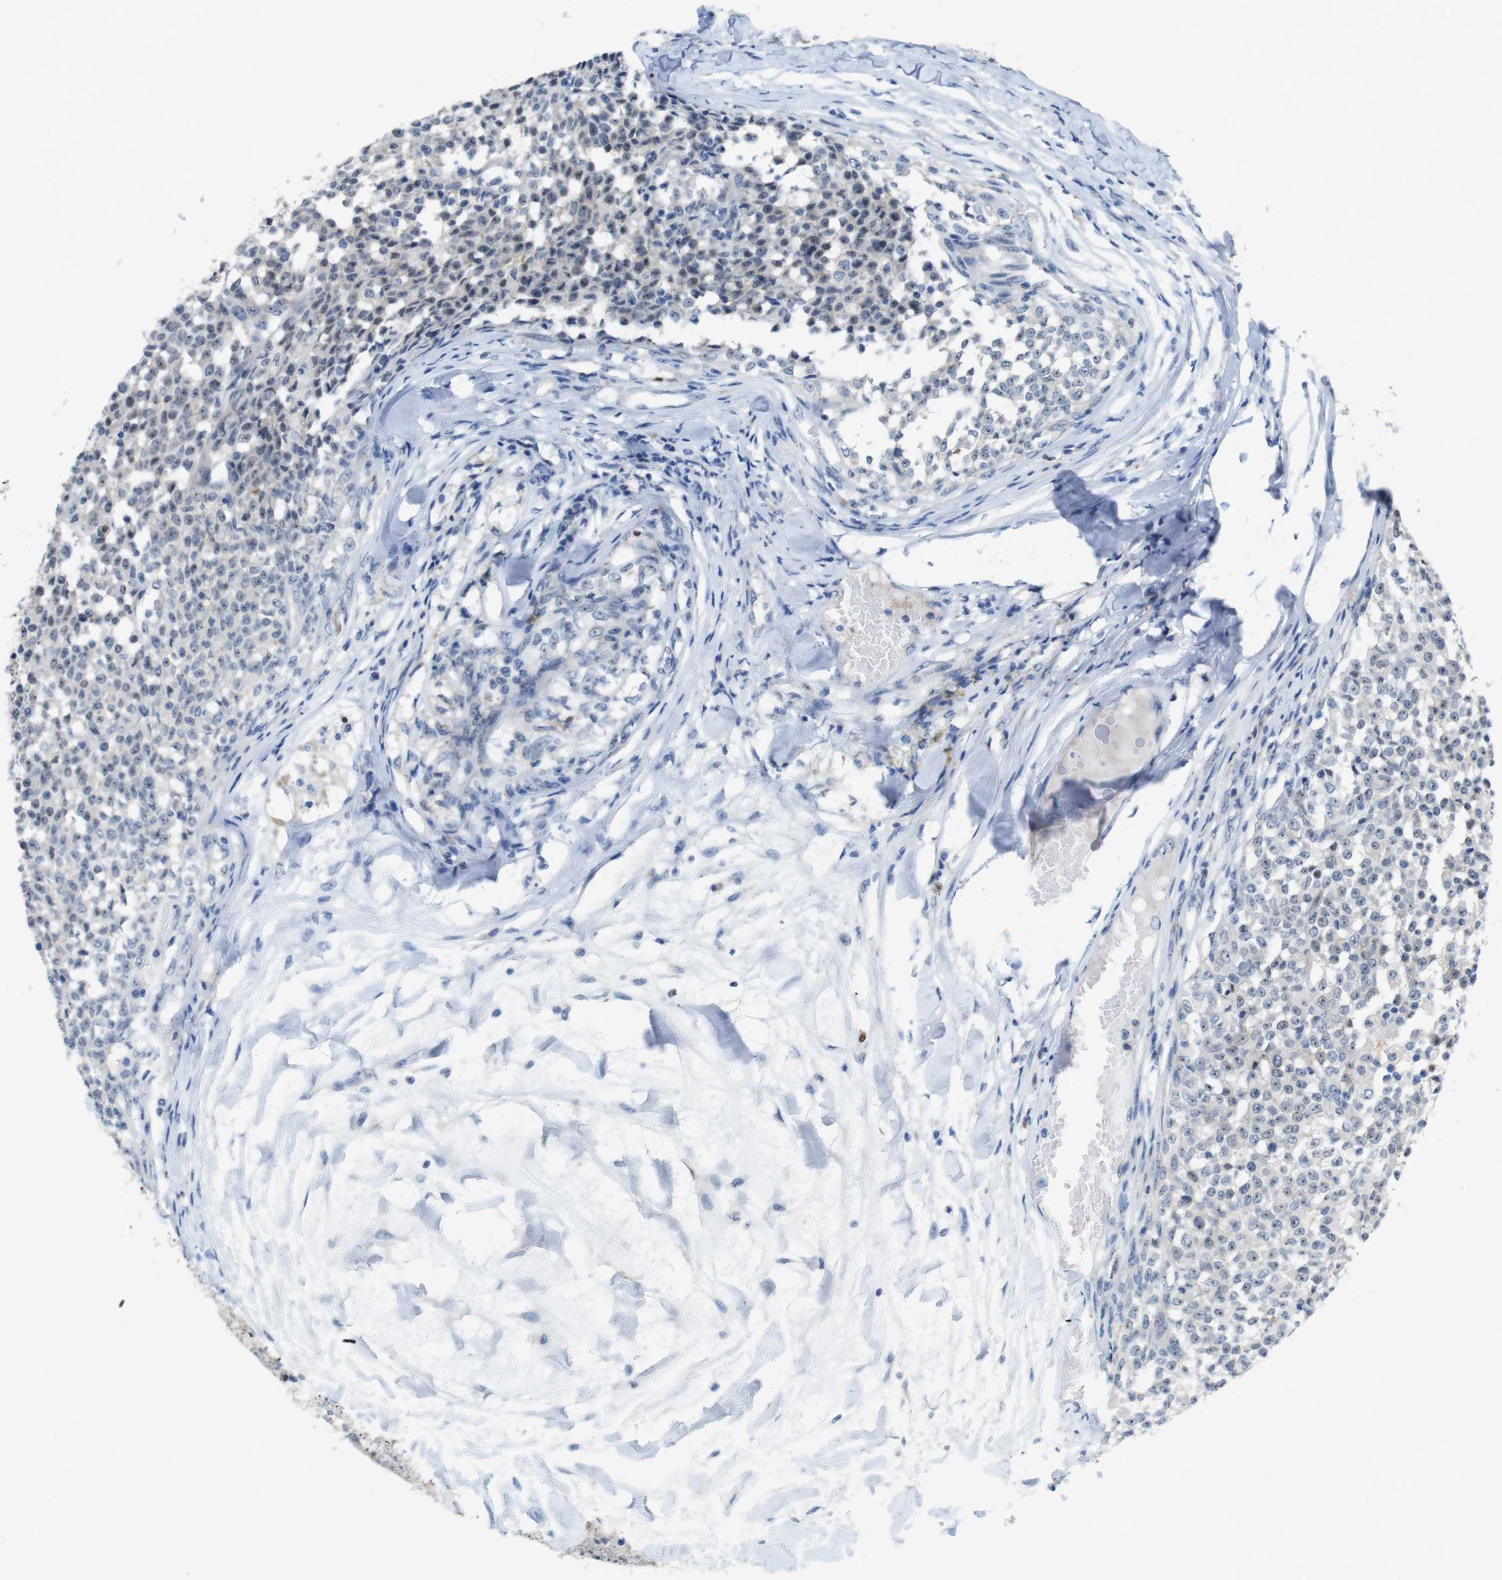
{"staining": {"intensity": "negative", "quantity": "none", "location": "none"}, "tissue": "testis cancer", "cell_type": "Tumor cells", "image_type": "cancer", "snomed": [{"axis": "morphology", "description": "Seminoma, NOS"}, {"axis": "topography", "description": "Testis"}], "caption": "An IHC micrograph of testis cancer (seminoma) is shown. There is no staining in tumor cells of testis cancer (seminoma).", "gene": "TJP3", "patient": {"sex": "male", "age": 59}}